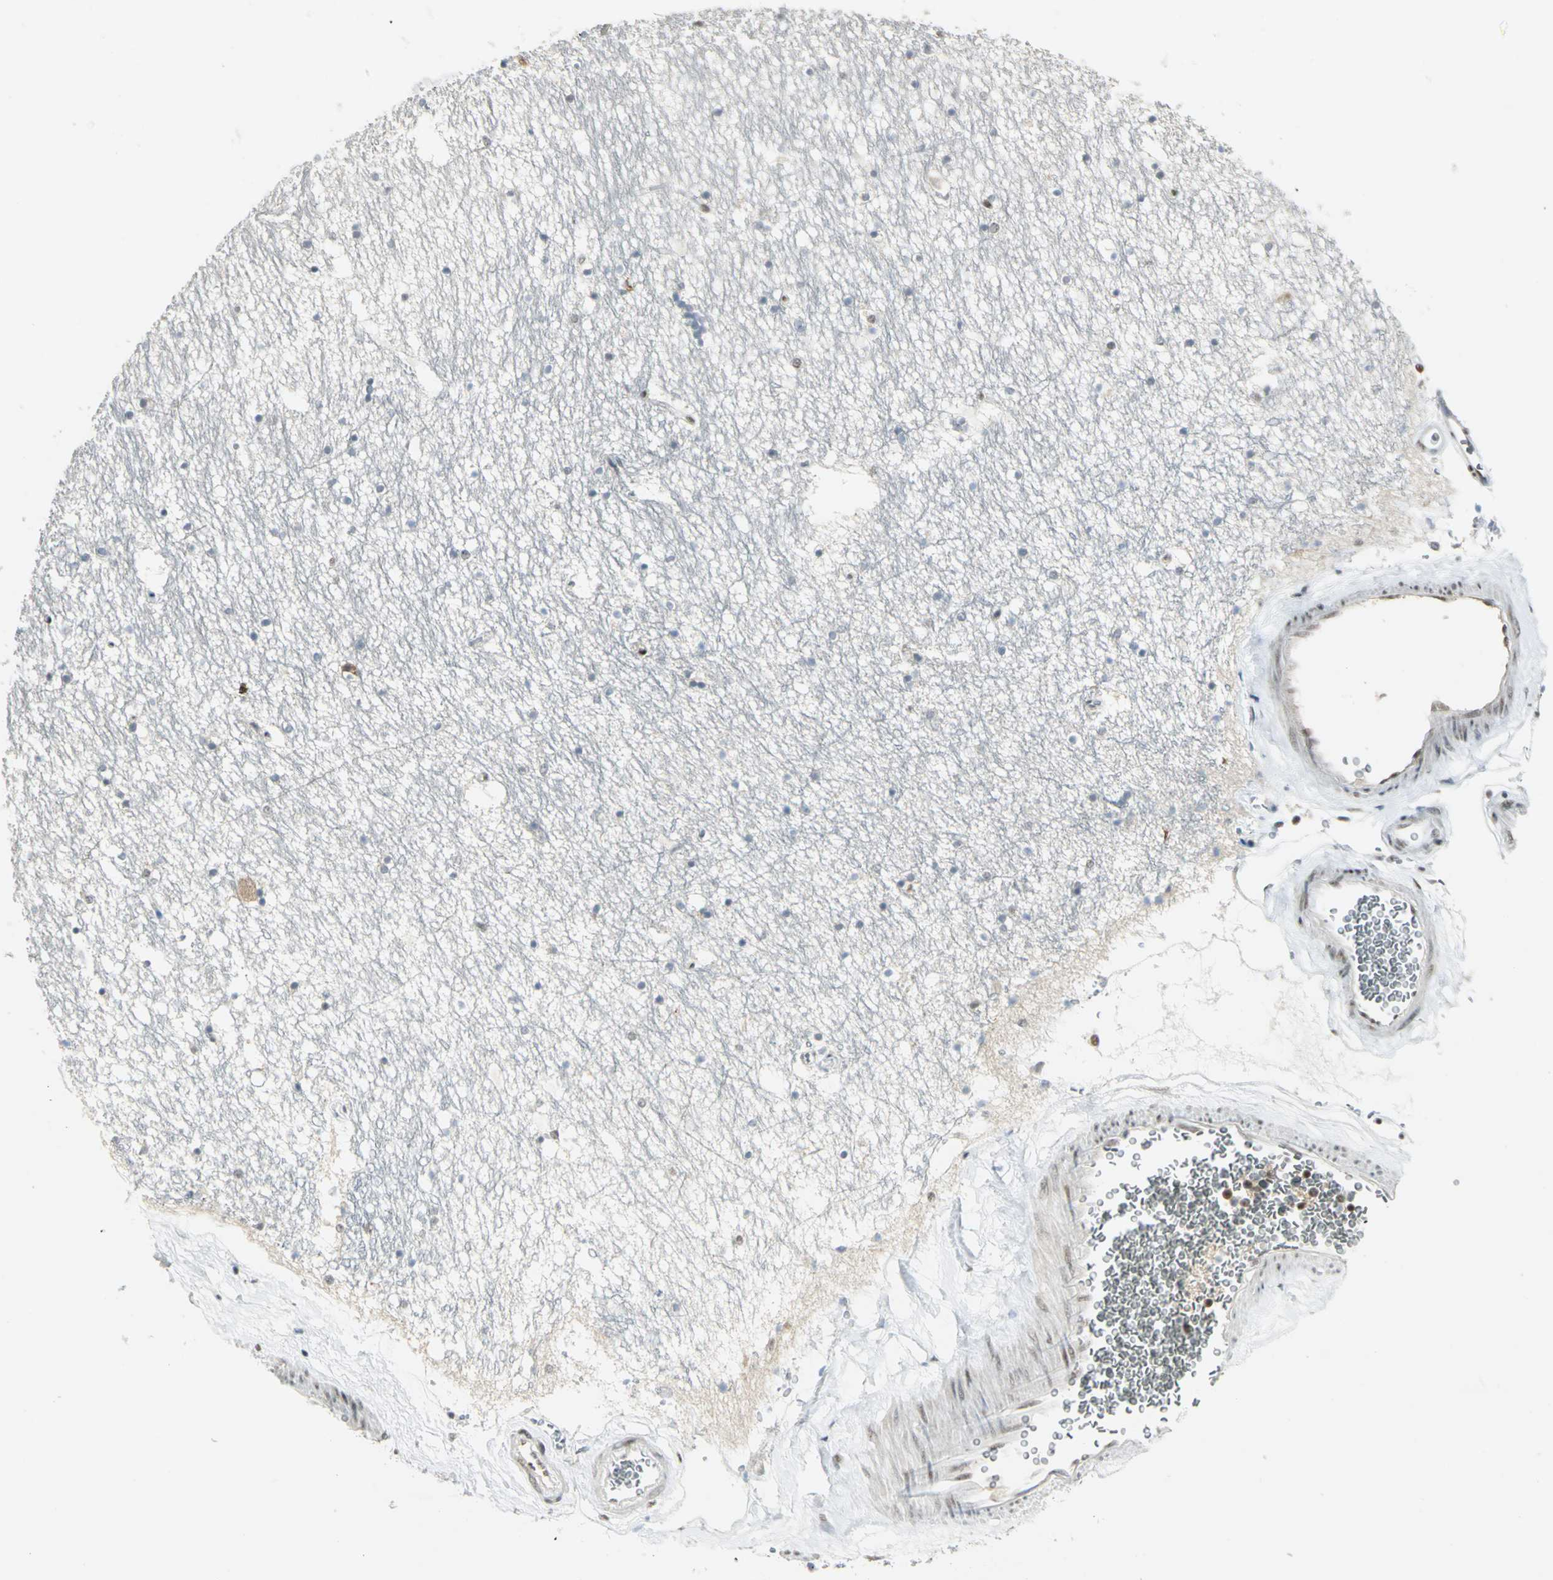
{"staining": {"intensity": "moderate", "quantity": "25%-75%", "location": "nuclear"}, "tissue": "hippocampus", "cell_type": "Glial cells", "image_type": "normal", "snomed": [{"axis": "morphology", "description": "Normal tissue, NOS"}, {"axis": "topography", "description": "Hippocampus"}], "caption": "DAB immunohistochemical staining of normal human hippocampus reveals moderate nuclear protein positivity in about 25%-75% of glial cells.", "gene": "CCNT1", "patient": {"sex": "male", "age": 45}}